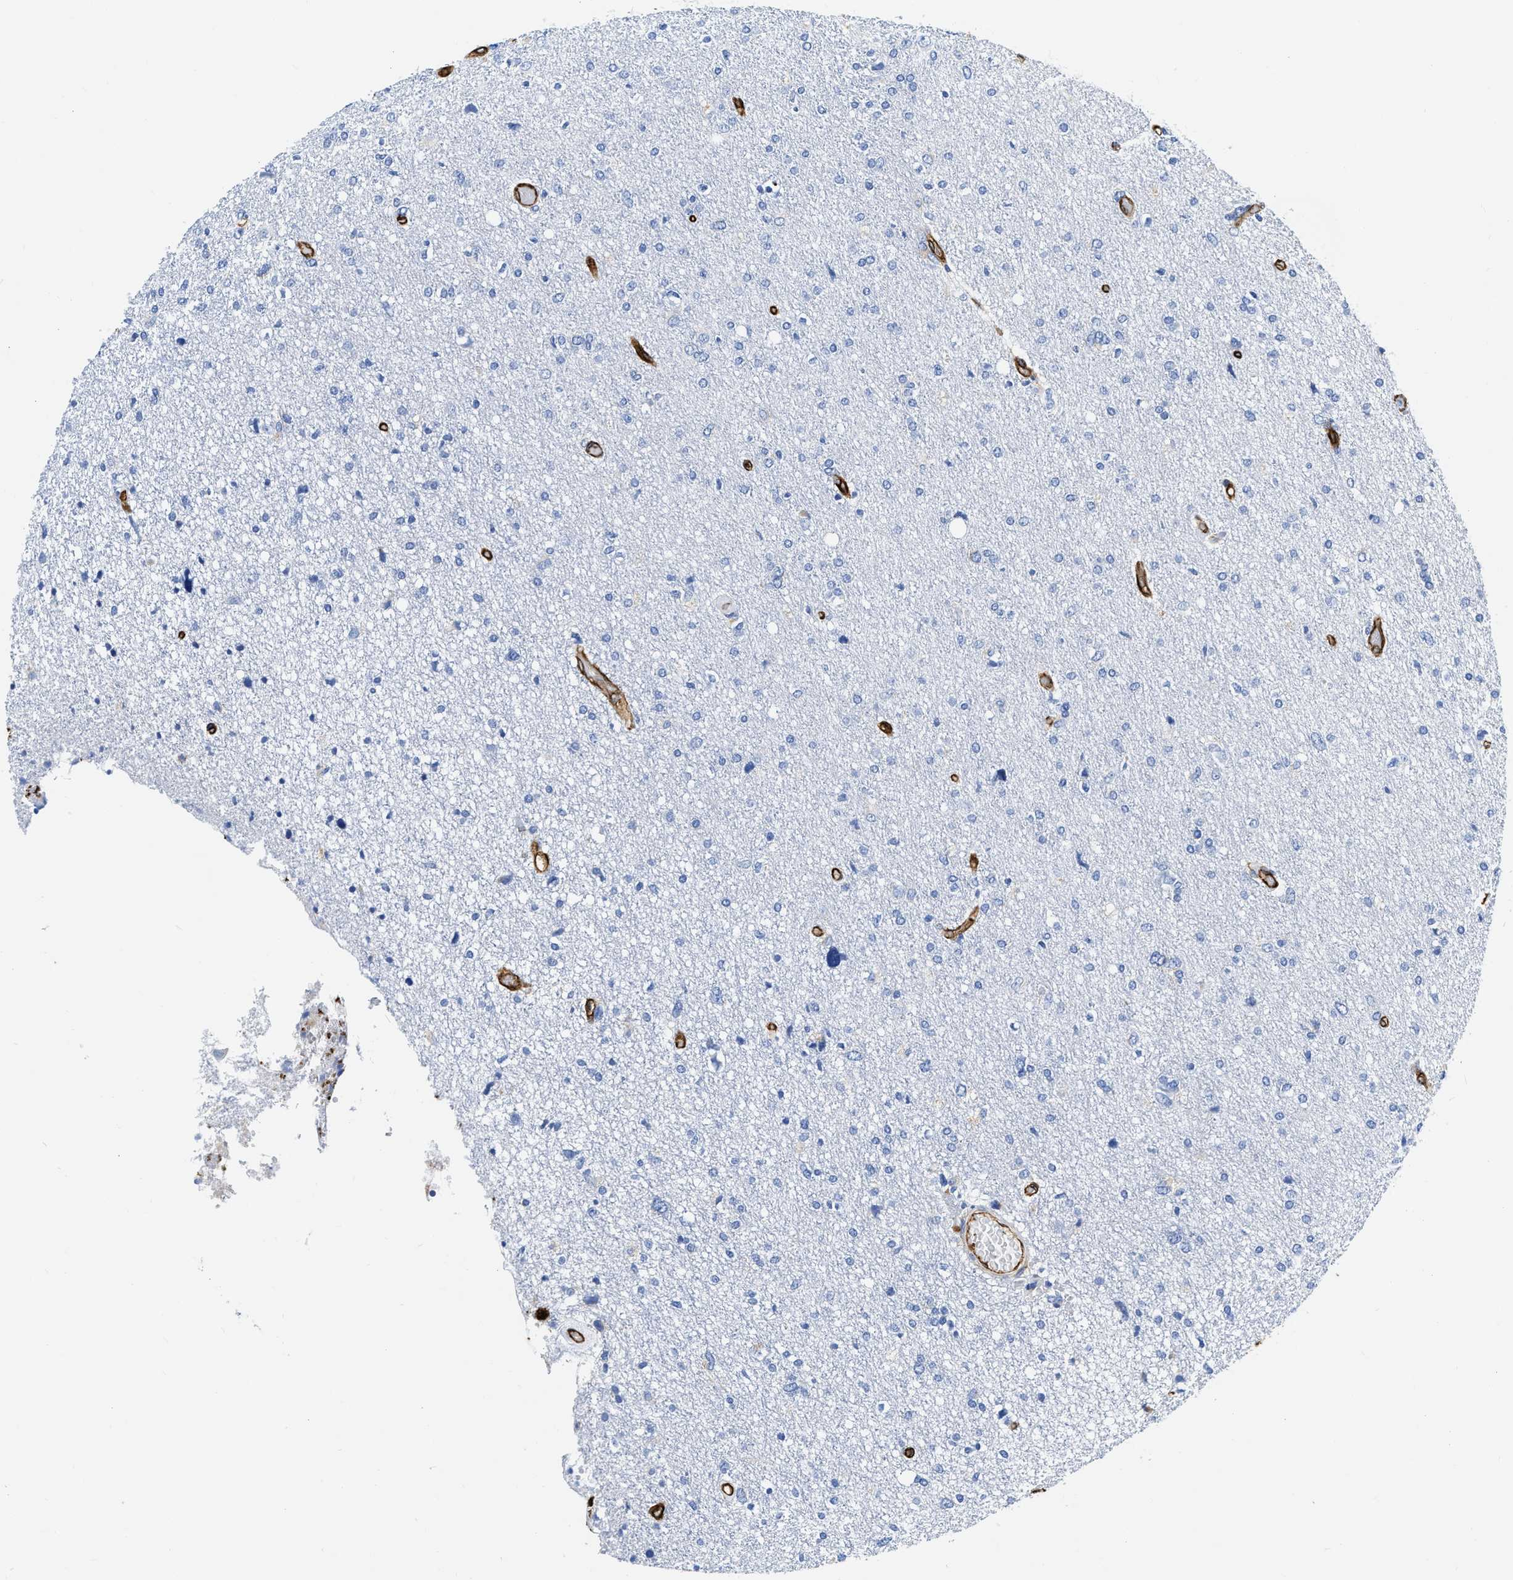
{"staining": {"intensity": "negative", "quantity": "none", "location": "none"}, "tissue": "glioma", "cell_type": "Tumor cells", "image_type": "cancer", "snomed": [{"axis": "morphology", "description": "Glioma, malignant, High grade"}, {"axis": "topography", "description": "Brain"}], "caption": "DAB (3,3'-diaminobenzidine) immunohistochemical staining of malignant glioma (high-grade) displays no significant expression in tumor cells.", "gene": "TVP23B", "patient": {"sex": "female", "age": 59}}